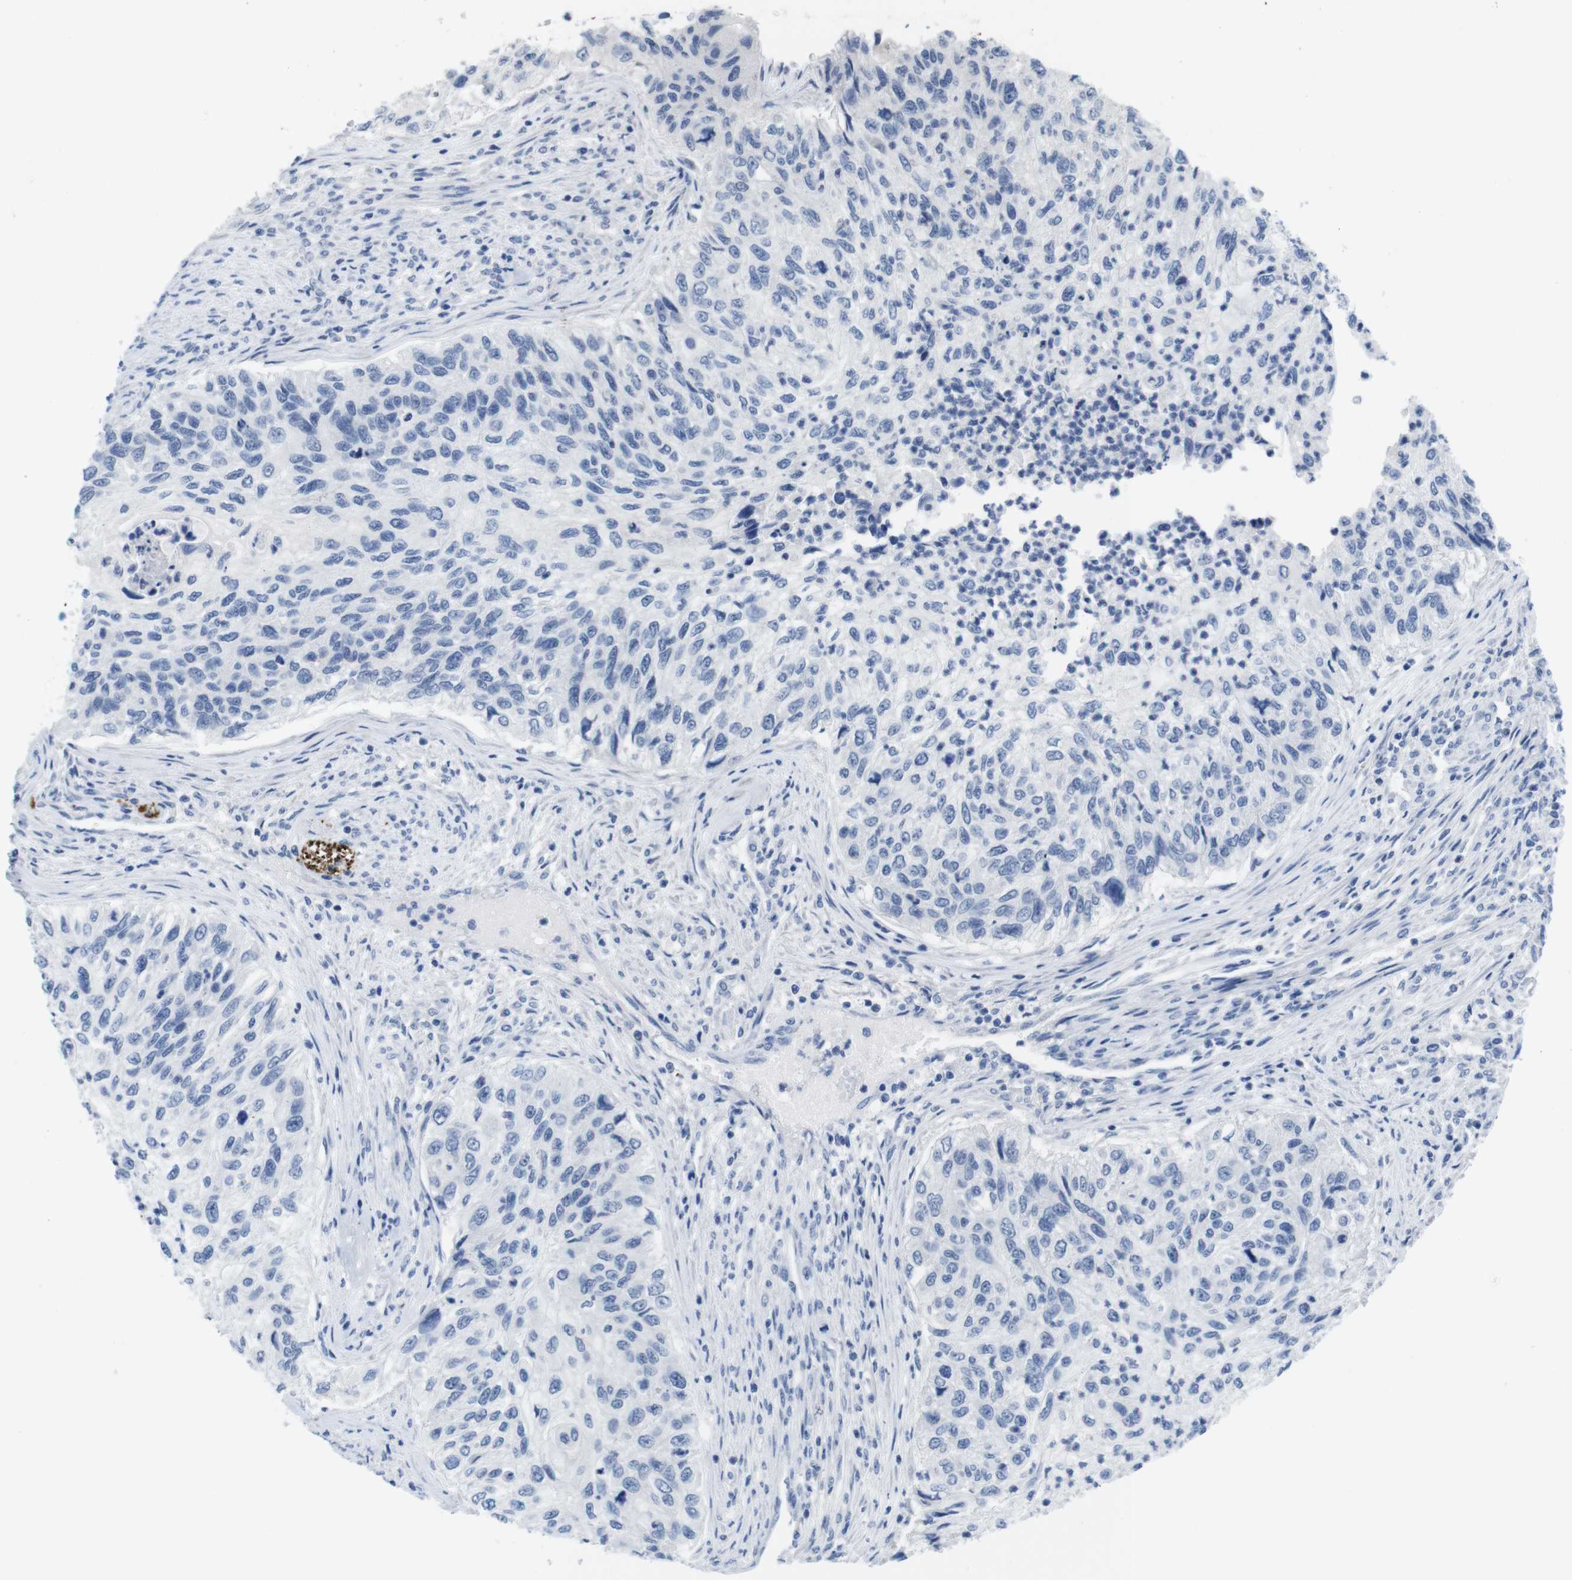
{"staining": {"intensity": "negative", "quantity": "none", "location": "none"}, "tissue": "urothelial cancer", "cell_type": "Tumor cells", "image_type": "cancer", "snomed": [{"axis": "morphology", "description": "Urothelial carcinoma, High grade"}, {"axis": "topography", "description": "Urinary bladder"}], "caption": "Immunohistochemistry (IHC) micrograph of human urothelial cancer stained for a protein (brown), which displays no staining in tumor cells.", "gene": "MAP6", "patient": {"sex": "female", "age": 60}}